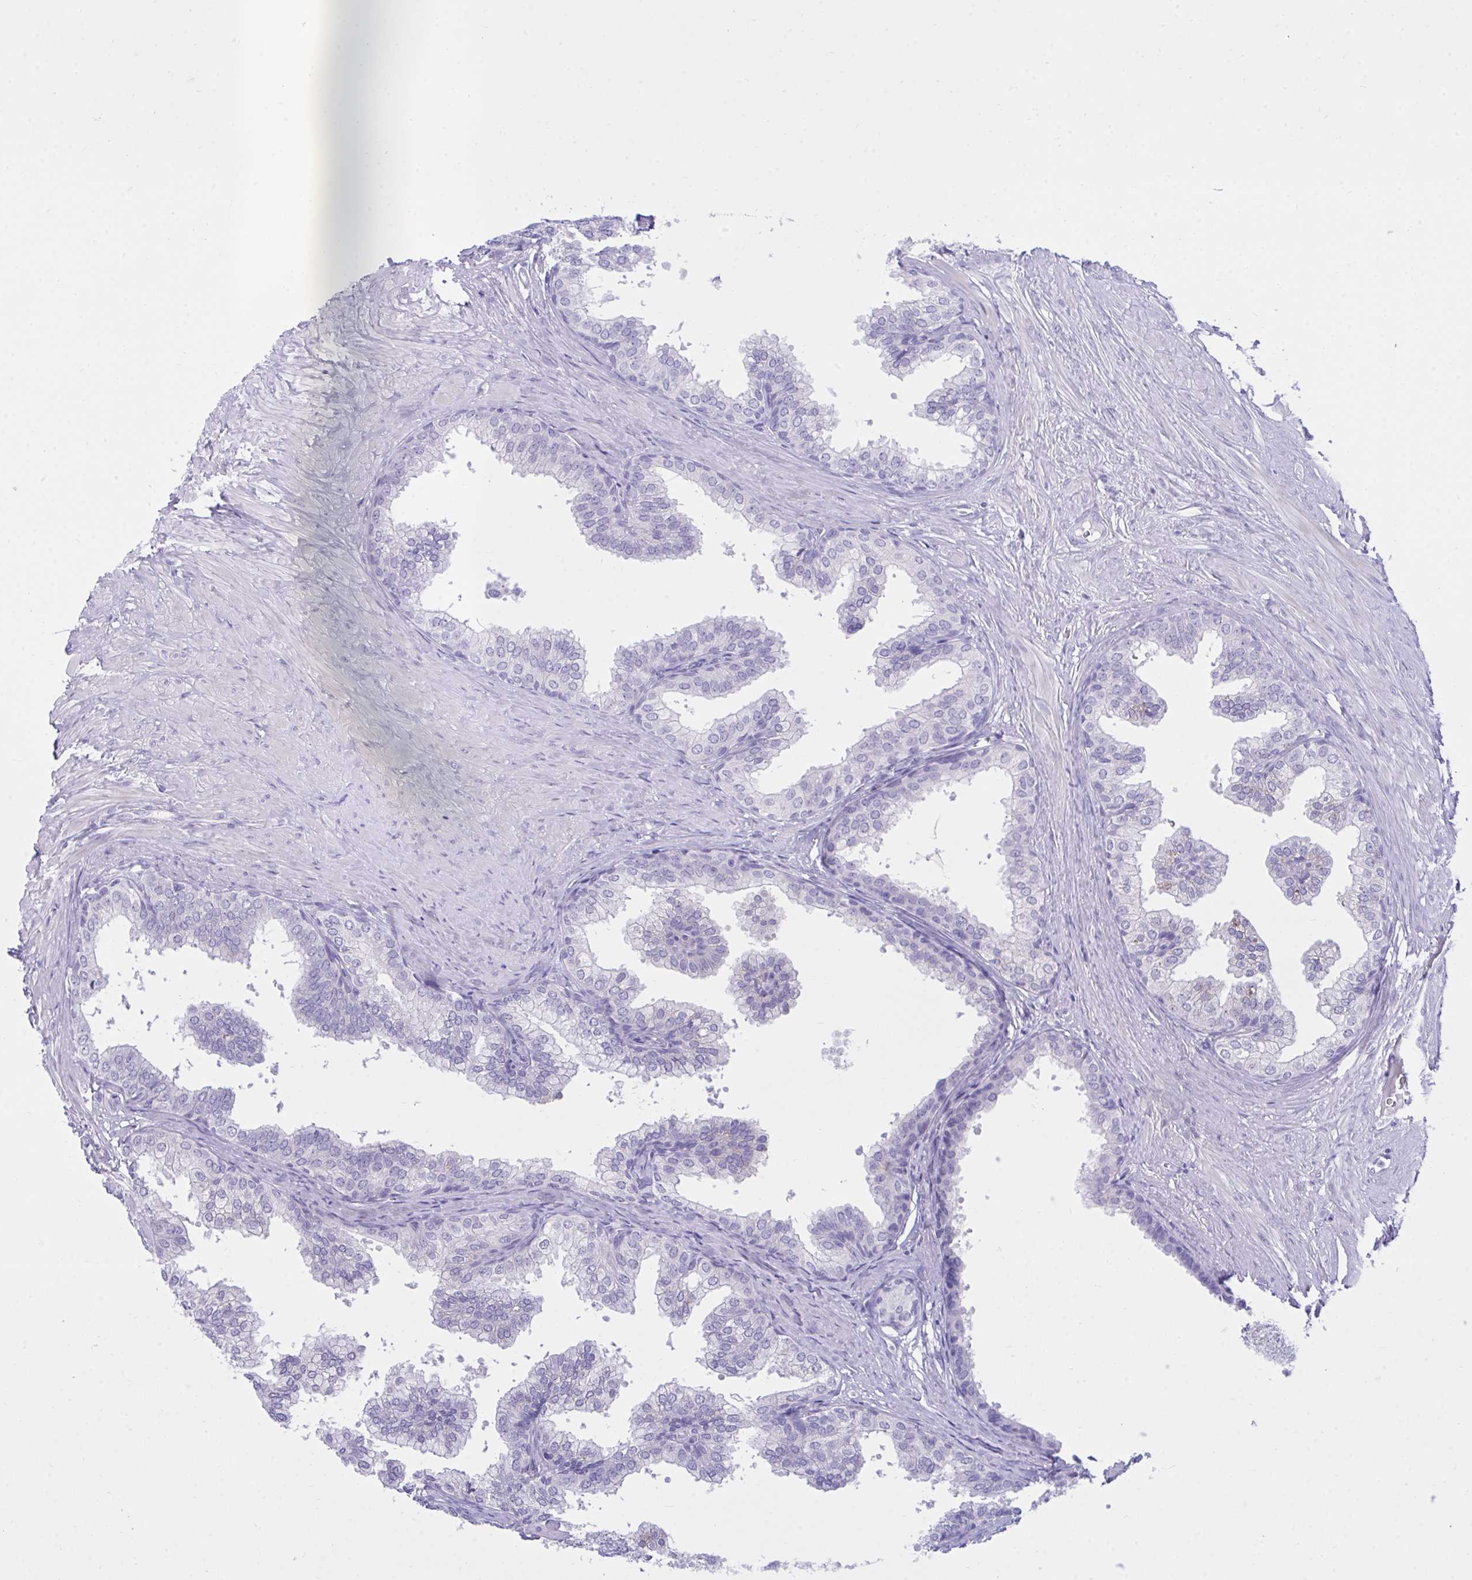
{"staining": {"intensity": "negative", "quantity": "none", "location": "none"}, "tissue": "prostate", "cell_type": "Glandular cells", "image_type": "normal", "snomed": [{"axis": "morphology", "description": "Normal tissue, NOS"}, {"axis": "topography", "description": "Prostate"}, {"axis": "topography", "description": "Peripheral nerve tissue"}], "caption": "Image shows no significant protein staining in glandular cells of normal prostate.", "gene": "PLEKHH1", "patient": {"sex": "male", "age": 55}}